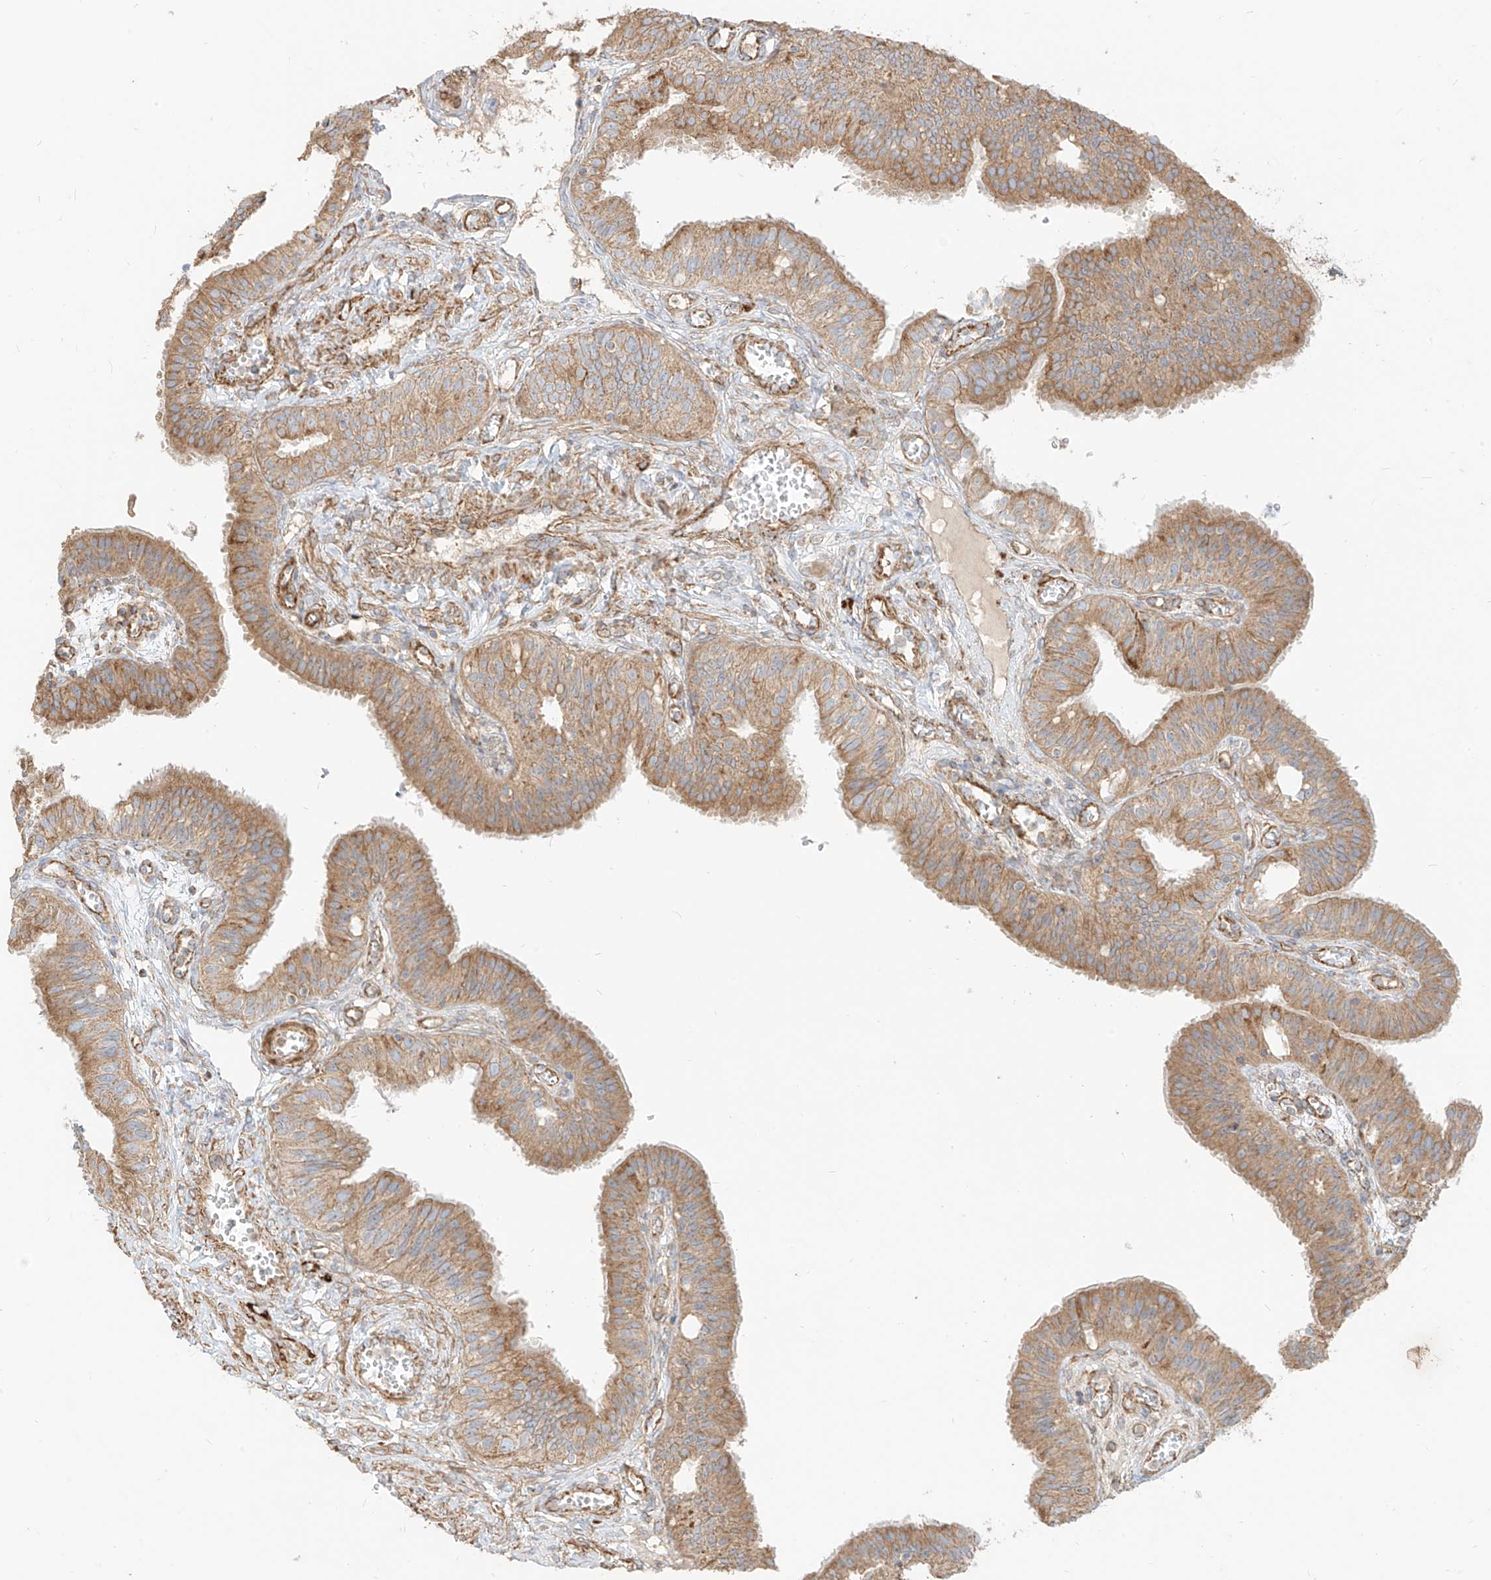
{"staining": {"intensity": "moderate", "quantity": ">75%", "location": "cytoplasmic/membranous"}, "tissue": "fallopian tube", "cell_type": "Glandular cells", "image_type": "normal", "snomed": [{"axis": "morphology", "description": "Normal tissue, NOS"}, {"axis": "topography", "description": "Fallopian tube"}, {"axis": "topography", "description": "Ovary"}], "caption": "A photomicrograph showing moderate cytoplasmic/membranous positivity in about >75% of glandular cells in unremarkable fallopian tube, as visualized by brown immunohistochemical staining.", "gene": "PLCL1", "patient": {"sex": "female", "age": 42}}